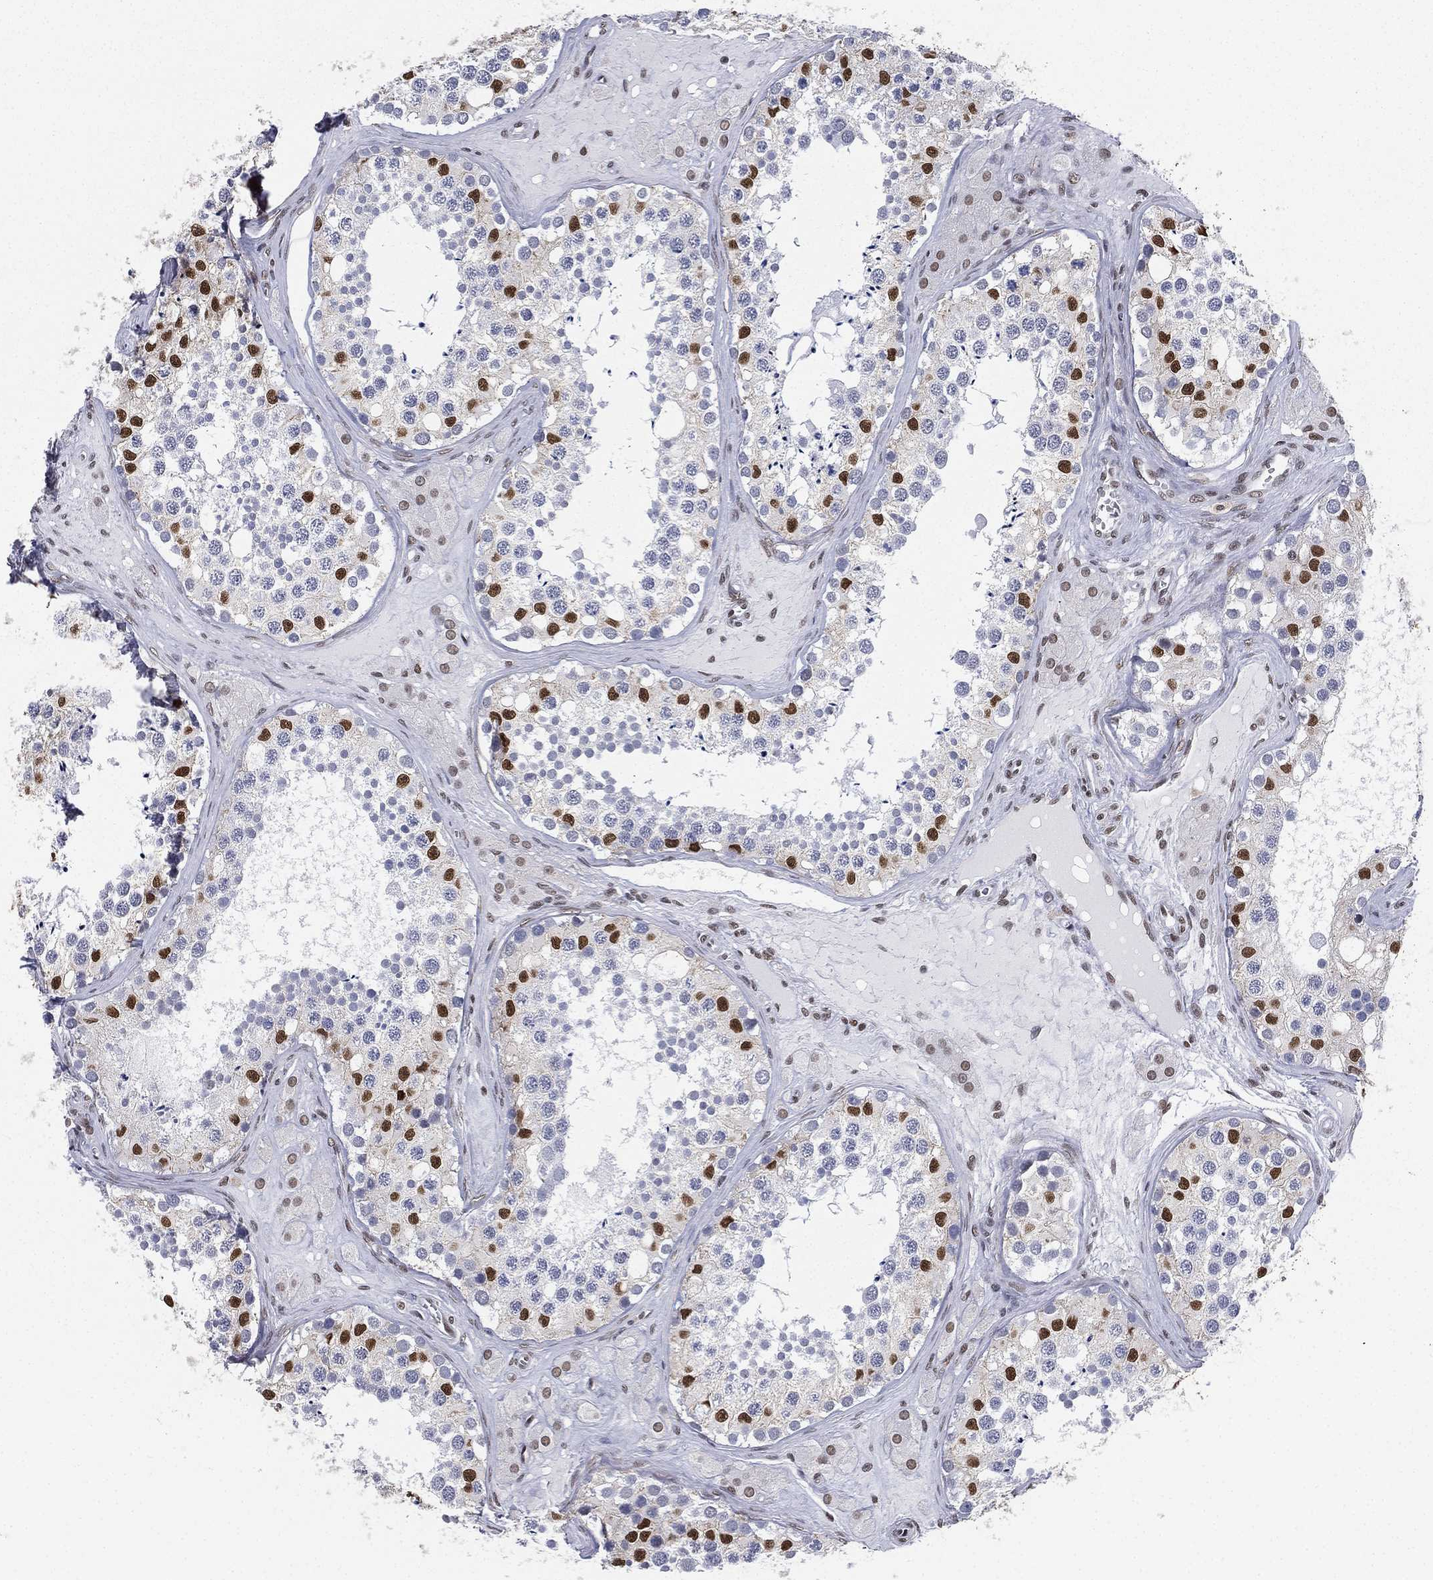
{"staining": {"intensity": "strong", "quantity": "<25%", "location": "nuclear"}, "tissue": "testis", "cell_type": "Cells in seminiferous ducts", "image_type": "normal", "snomed": [{"axis": "morphology", "description": "Normal tissue, NOS"}, {"axis": "topography", "description": "Testis"}], "caption": "A histopathology image of human testis stained for a protein exhibits strong nuclear brown staining in cells in seminiferous ducts.", "gene": "FUBP3", "patient": {"sex": "male", "age": 31}}